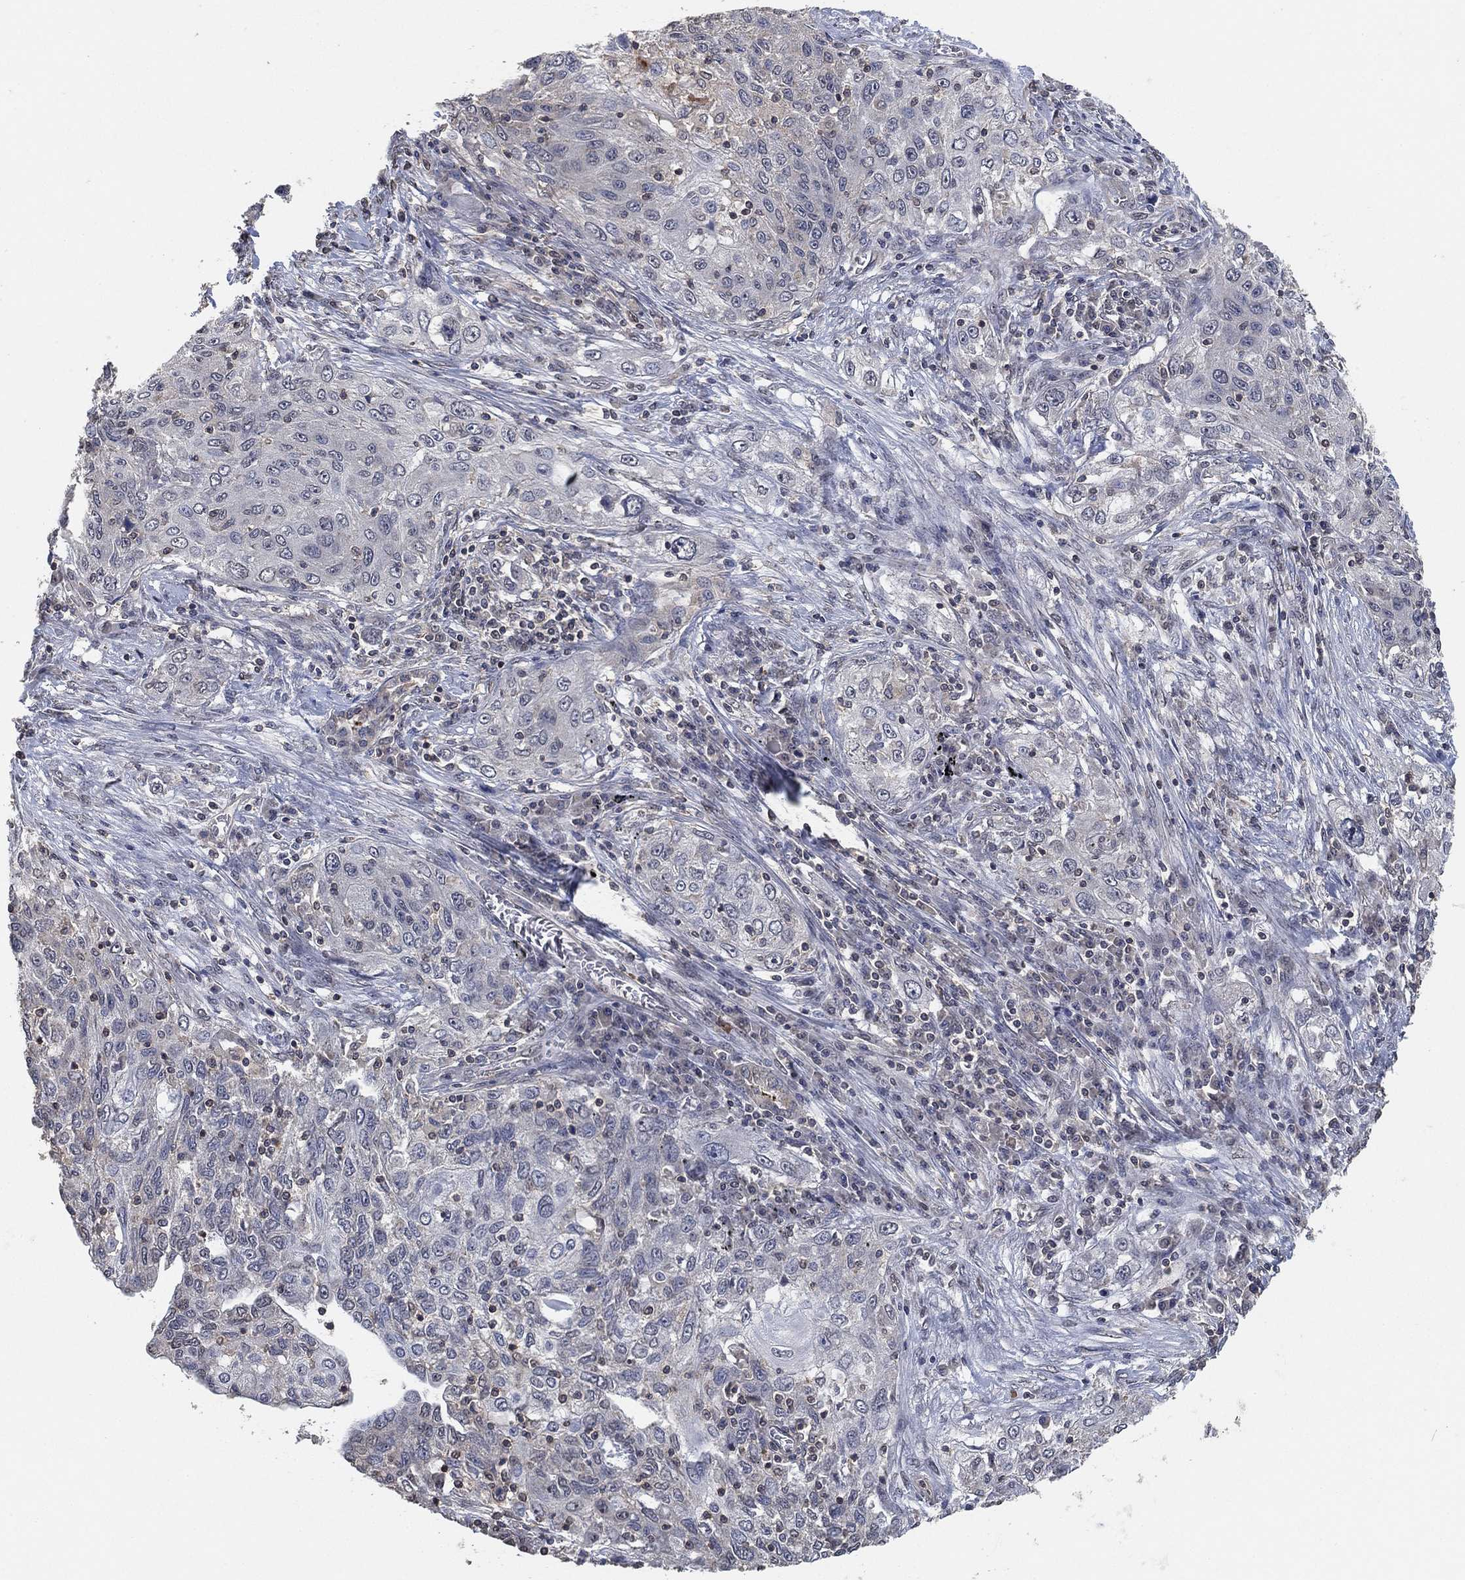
{"staining": {"intensity": "negative", "quantity": "none", "location": "none"}, "tissue": "lung cancer", "cell_type": "Tumor cells", "image_type": "cancer", "snomed": [{"axis": "morphology", "description": "Squamous cell carcinoma, NOS"}, {"axis": "topography", "description": "Lung"}], "caption": "This image is of squamous cell carcinoma (lung) stained with IHC to label a protein in brown with the nuclei are counter-stained blue. There is no positivity in tumor cells. (Brightfield microscopy of DAB (3,3'-diaminobenzidine) immunohistochemistry at high magnification).", "gene": "CCDC43", "patient": {"sex": "female", "age": 69}}